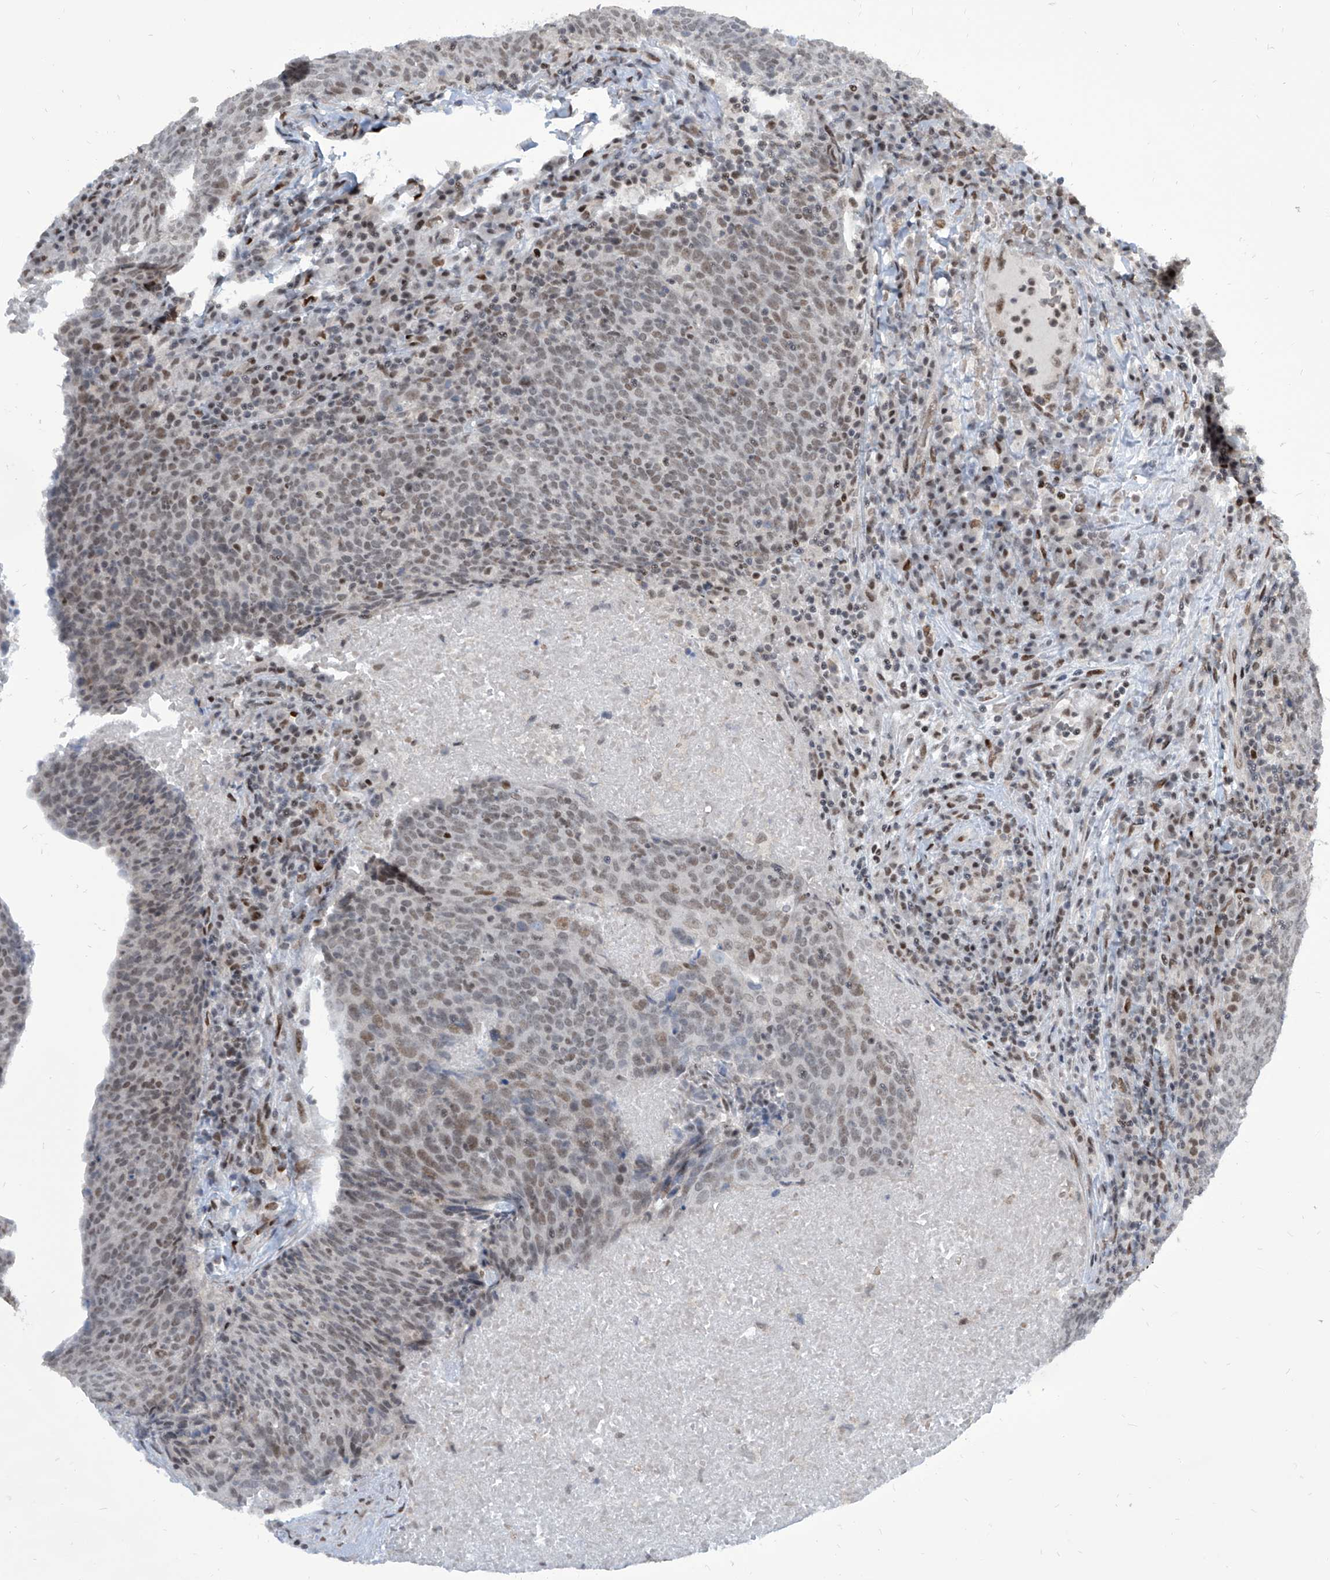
{"staining": {"intensity": "weak", "quantity": "25%-75%", "location": "nuclear"}, "tissue": "head and neck cancer", "cell_type": "Tumor cells", "image_type": "cancer", "snomed": [{"axis": "morphology", "description": "Squamous cell carcinoma, NOS"}, {"axis": "morphology", "description": "Squamous cell carcinoma, metastatic, NOS"}, {"axis": "topography", "description": "Lymph node"}, {"axis": "topography", "description": "Head-Neck"}], "caption": "Immunohistochemical staining of human head and neck cancer (squamous cell carcinoma) demonstrates low levels of weak nuclear protein positivity in about 25%-75% of tumor cells. The staining was performed using DAB (3,3'-diaminobenzidine) to visualize the protein expression in brown, while the nuclei were stained in blue with hematoxylin (Magnification: 20x).", "gene": "IRF2", "patient": {"sex": "male", "age": 62}}